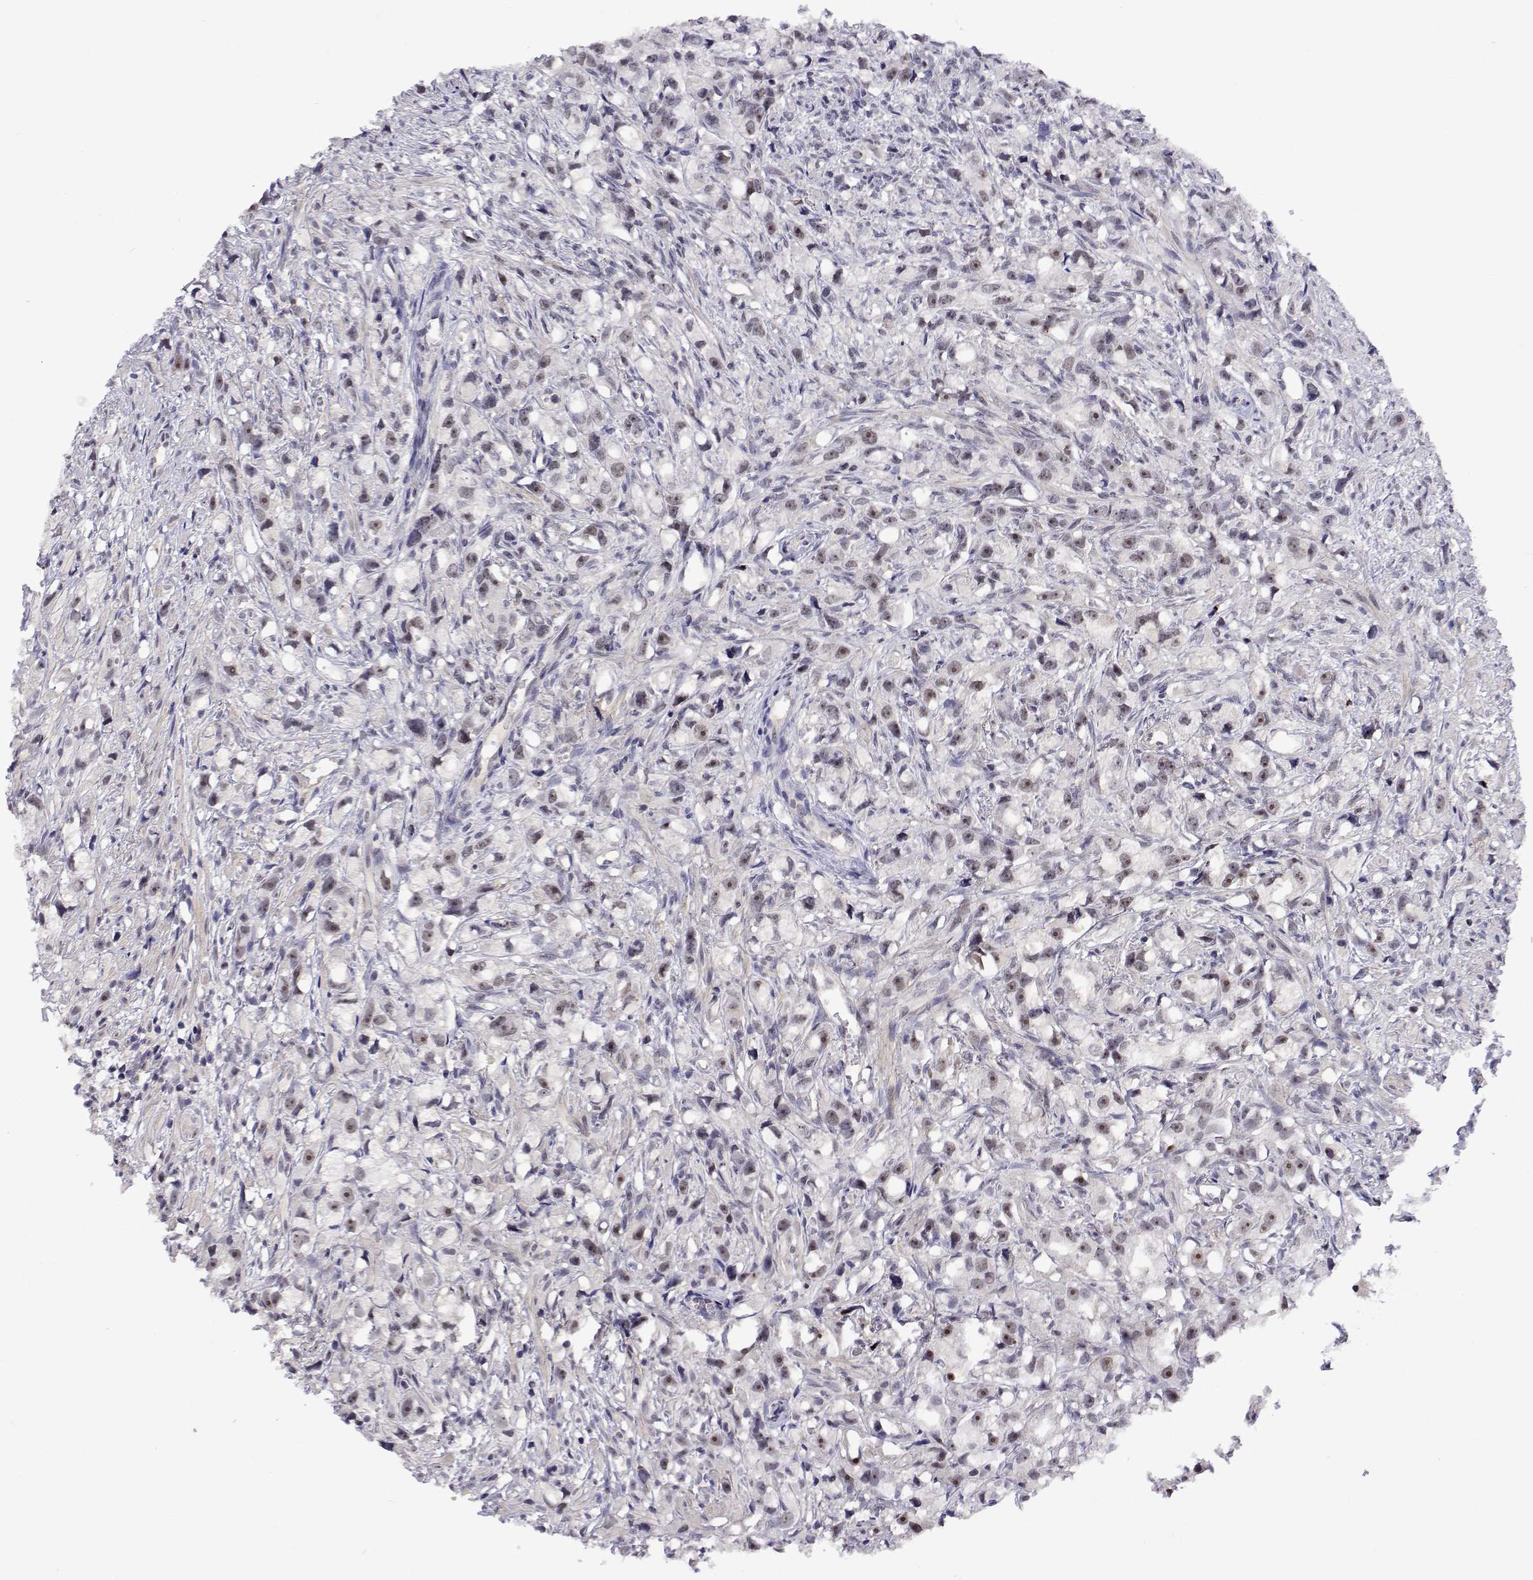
{"staining": {"intensity": "weak", "quantity": "25%-75%", "location": "nuclear"}, "tissue": "prostate cancer", "cell_type": "Tumor cells", "image_type": "cancer", "snomed": [{"axis": "morphology", "description": "Adenocarcinoma, High grade"}, {"axis": "topography", "description": "Prostate"}], "caption": "Weak nuclear expression is appreciated in approximately 25%-75% of tumor cells in prostate high-grade adenocarcinoma. (Stains: DAB (3,3'-diaminobenzidine) in brown, nuclei in blue, Microscopy: brightfield microscopy at high magnification).", "gene": "NHP2", "patient": {"sex": "male", "age": 75}}